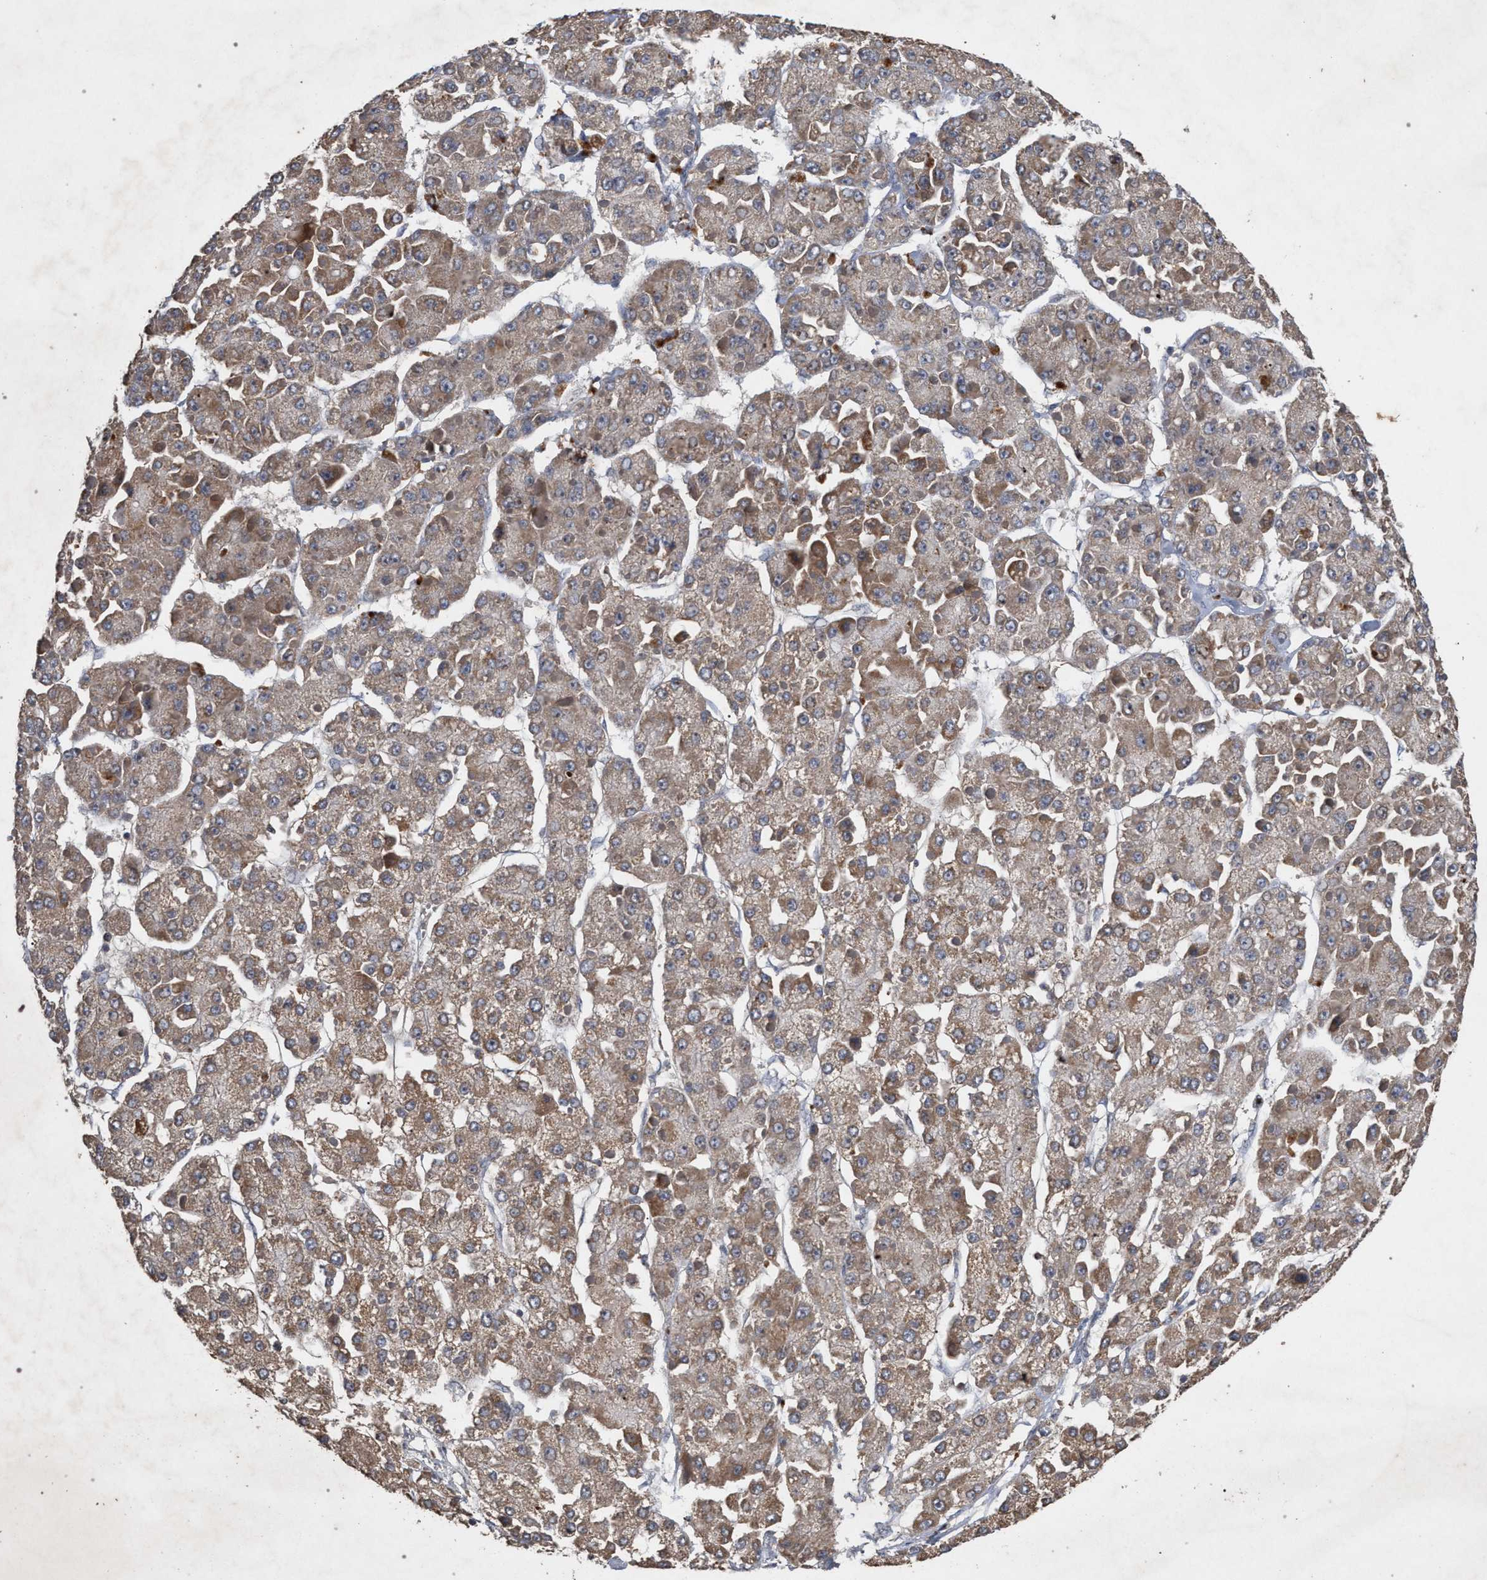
{"staining": {"intensity": "moderate", "quantity": ">75%", "location": "cytoplasmic/membranous"}, "tissue": "liver cancer", "cell_type": "Tumor cells", "image_type": "cancer", "snomed": [{"axis": "morphology", "description": "Carcinoma, Hepatocellular, NOS"}, {"axis": "topography", "description": "Liver"}], "caption": "A brown stain highlights moderate cytoplasmic/membranous expression of a protein in hepatocellular carcinoma (liver) tumor cells.", "gene": "PKD2L1", "patient": {"sex": "female", "age": 73}}